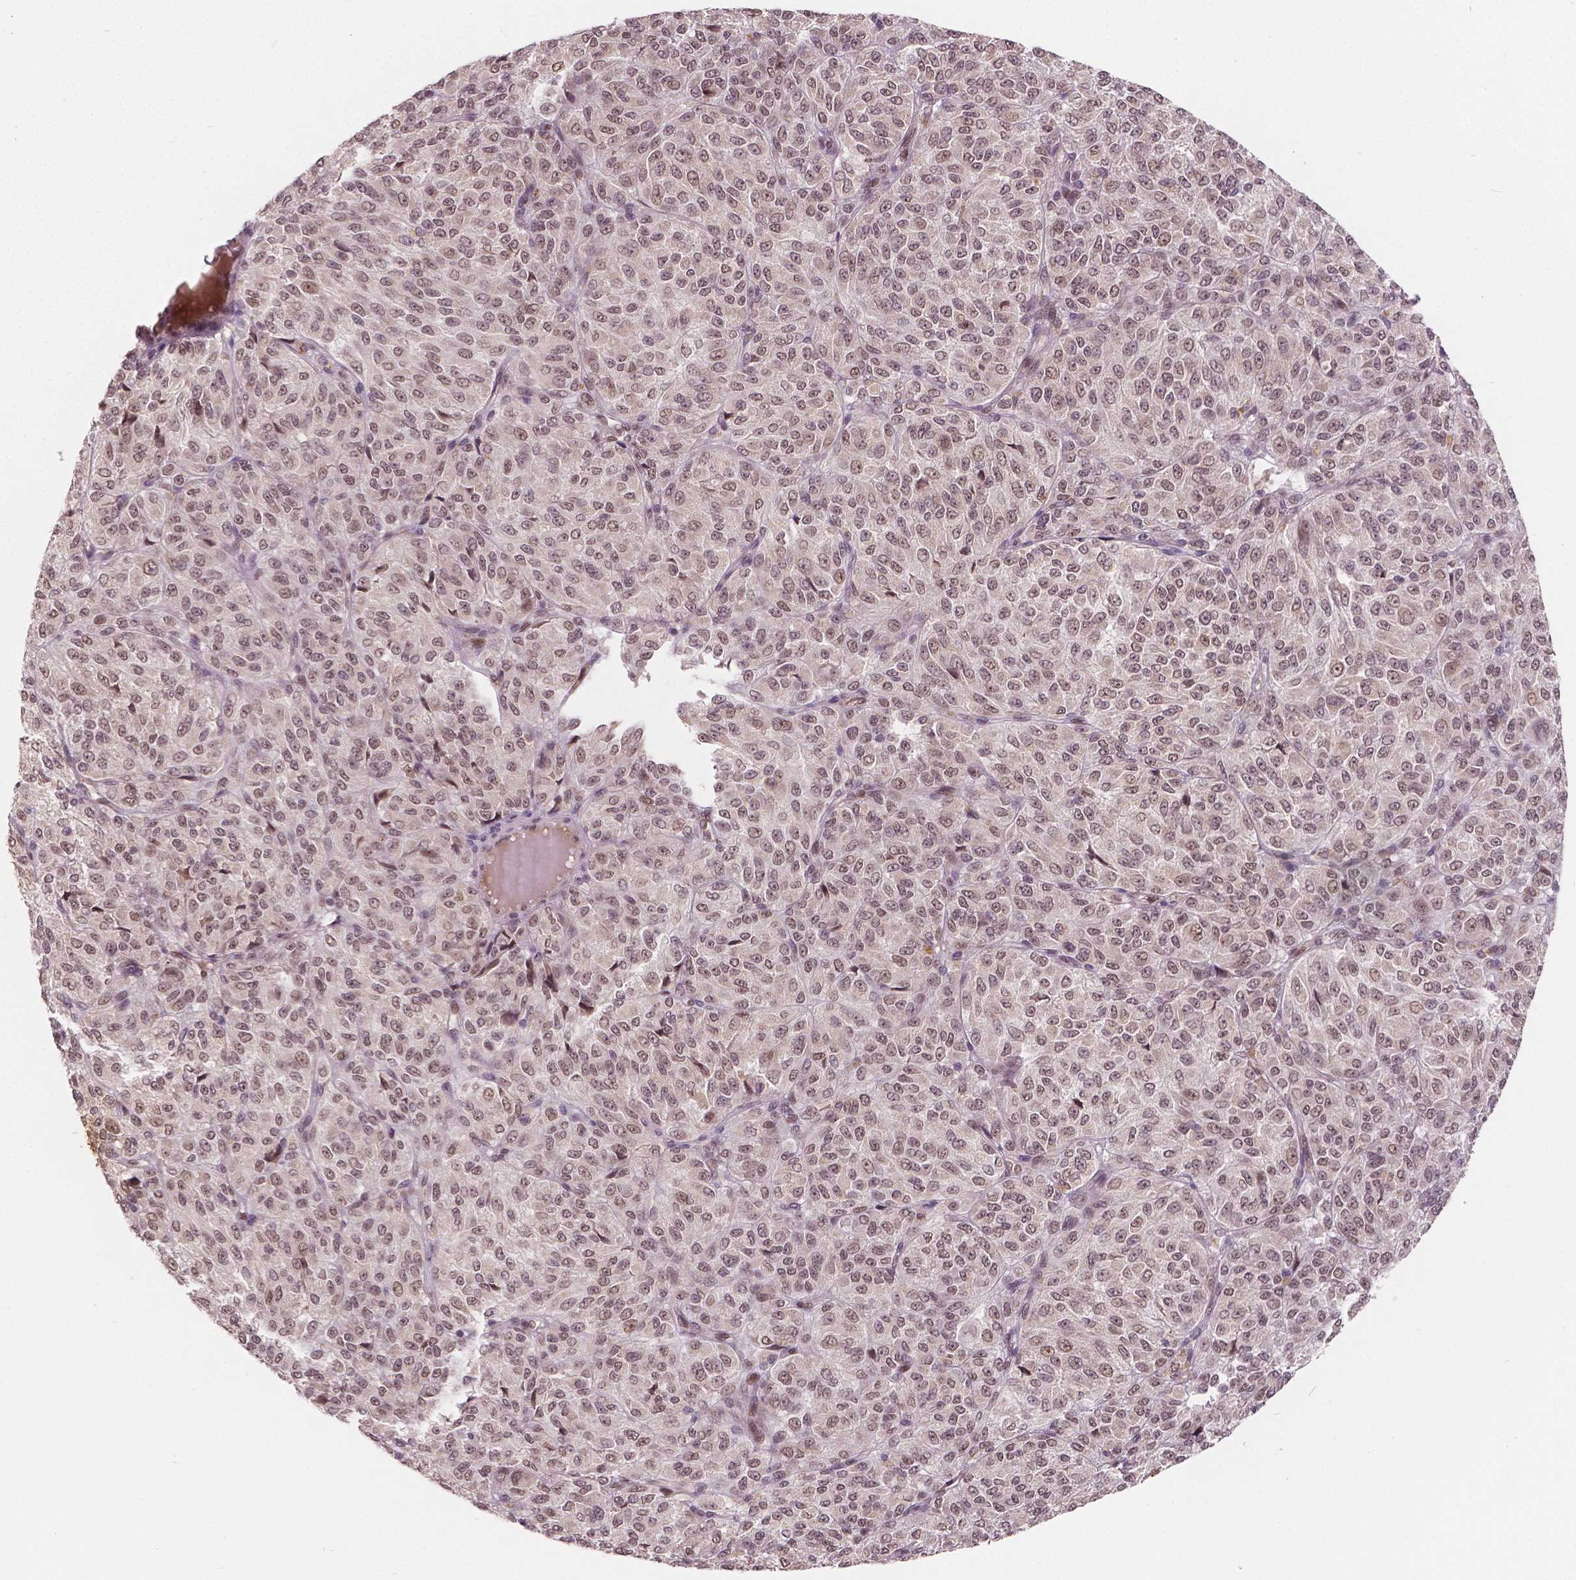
{"staining": {"intensity": "weak", "quantity": ">75%", "location": "nuclear"}, "tissue": "melanoma", "cell_type": "Tumor cells", "image_type": "cancer", "snomed": [{"axis": "morphology", "description": "Malignant melanoma, Metastatic site"}, {"axis": "topography", "description": "Brain"}], "caption": "Protein staining by immunohistochemistry (IHC) demonstrates weak nuclear staining in about >75% of tumor cells in melanoma. The staining was performed using DAB (3,3'-diaminobenzidine) to visualize the protein expression in brown, while the nuclei were stained in blue with hematoxylin (Magnification: 20x).", "gene": "HMBOX1", "patient": {"sex": "female", "age": 56}}